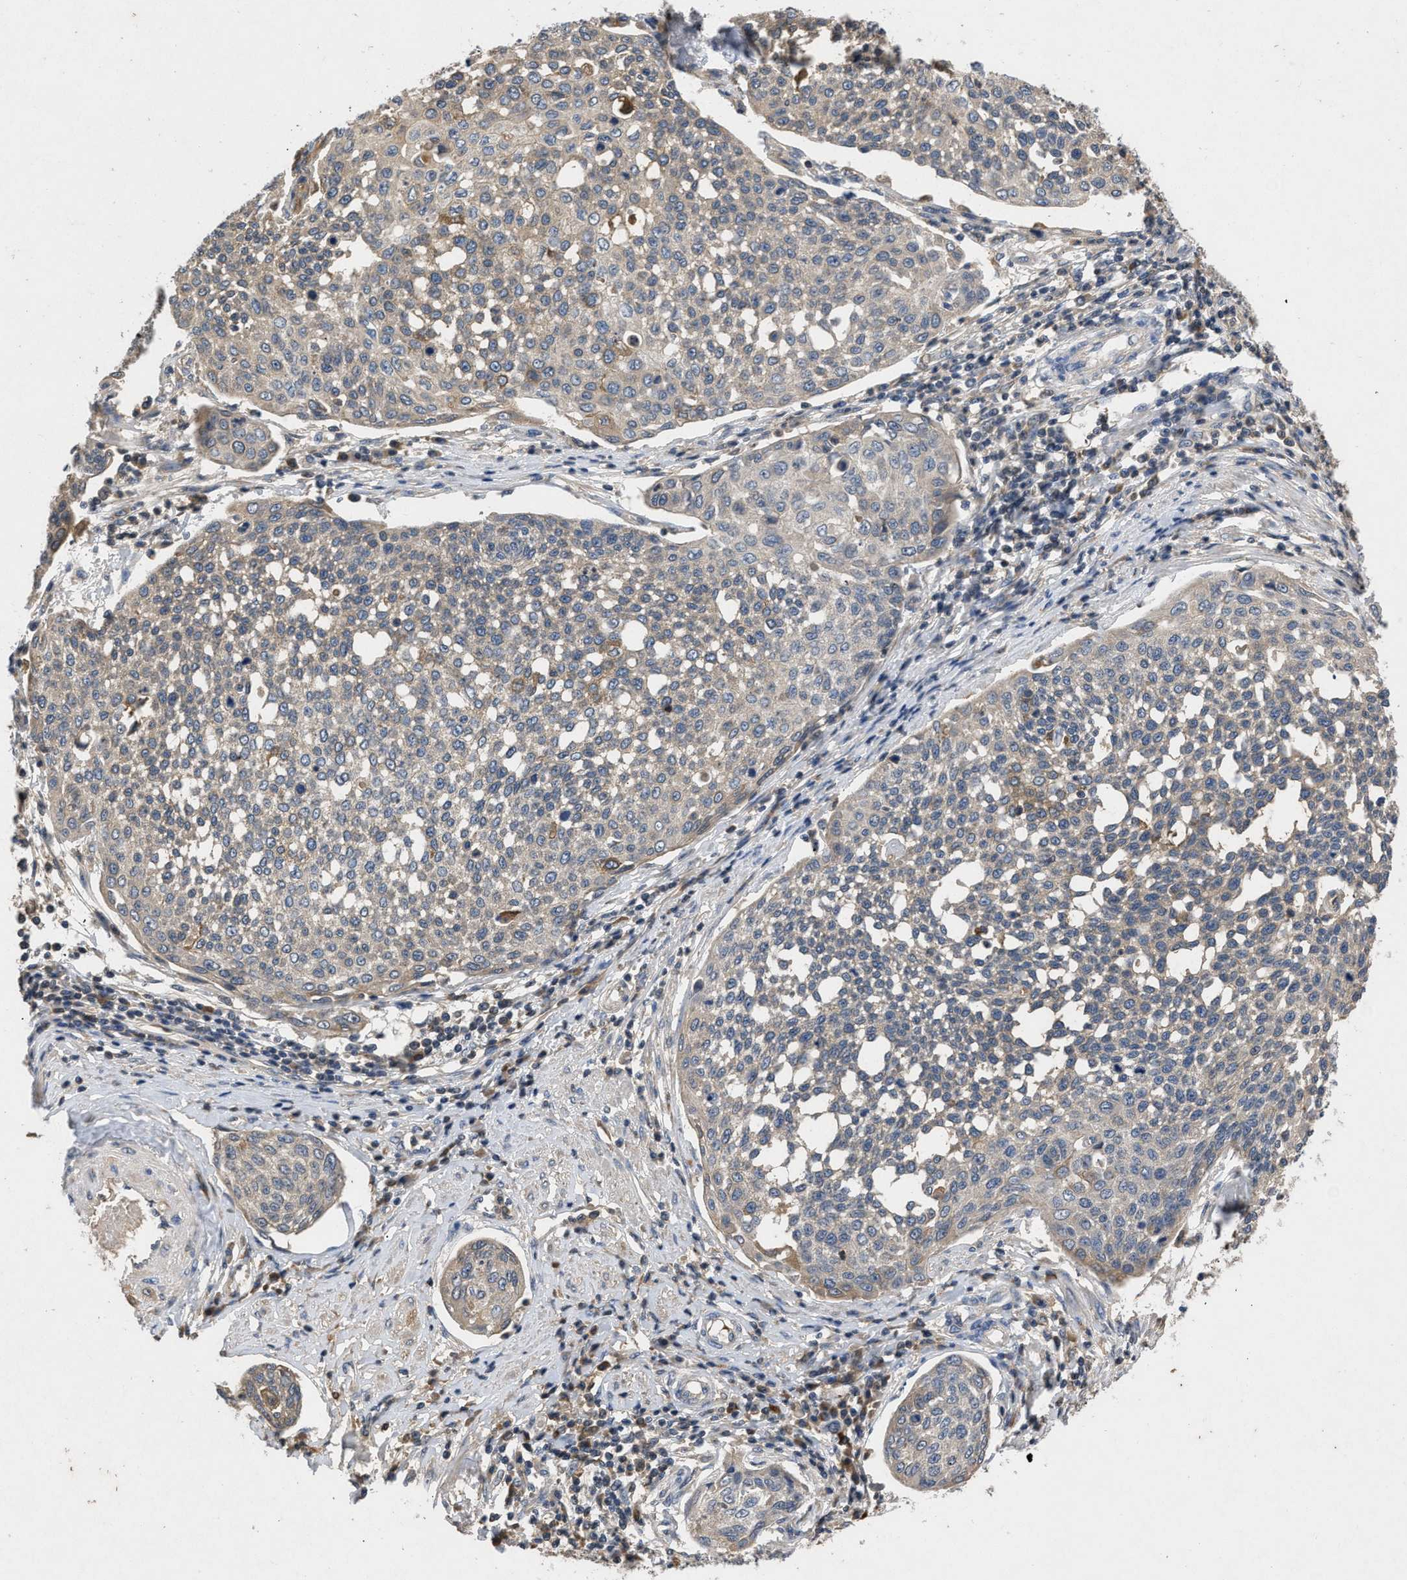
{"staining": {"intensity": "weak", "quantity": ">75%", "location": "cytoplasmic/membranous"}, "tissue": "cervical cancer", "cell_type": "Tumor cells", "image_type": "cancer", "snomed": [{"axis": "morphology", "description": "Squamous cell carcinoma, NOS"}, {"axis": "topography", "description": "Cervix"}], "caption": "Immunohistochemical staining of human cervical cancer demonstrates low levels of weak cytoplasmic/membranous protein positivity in approximately >75% of tumor cells. The staining was performed using DAB to visualize the protein expression in brown, while the nuclei were stained in blue with hematoxylin (Magnification: 20x).", "gene": "VPS4A", "patient": {"sex": "female", "age": 34}}